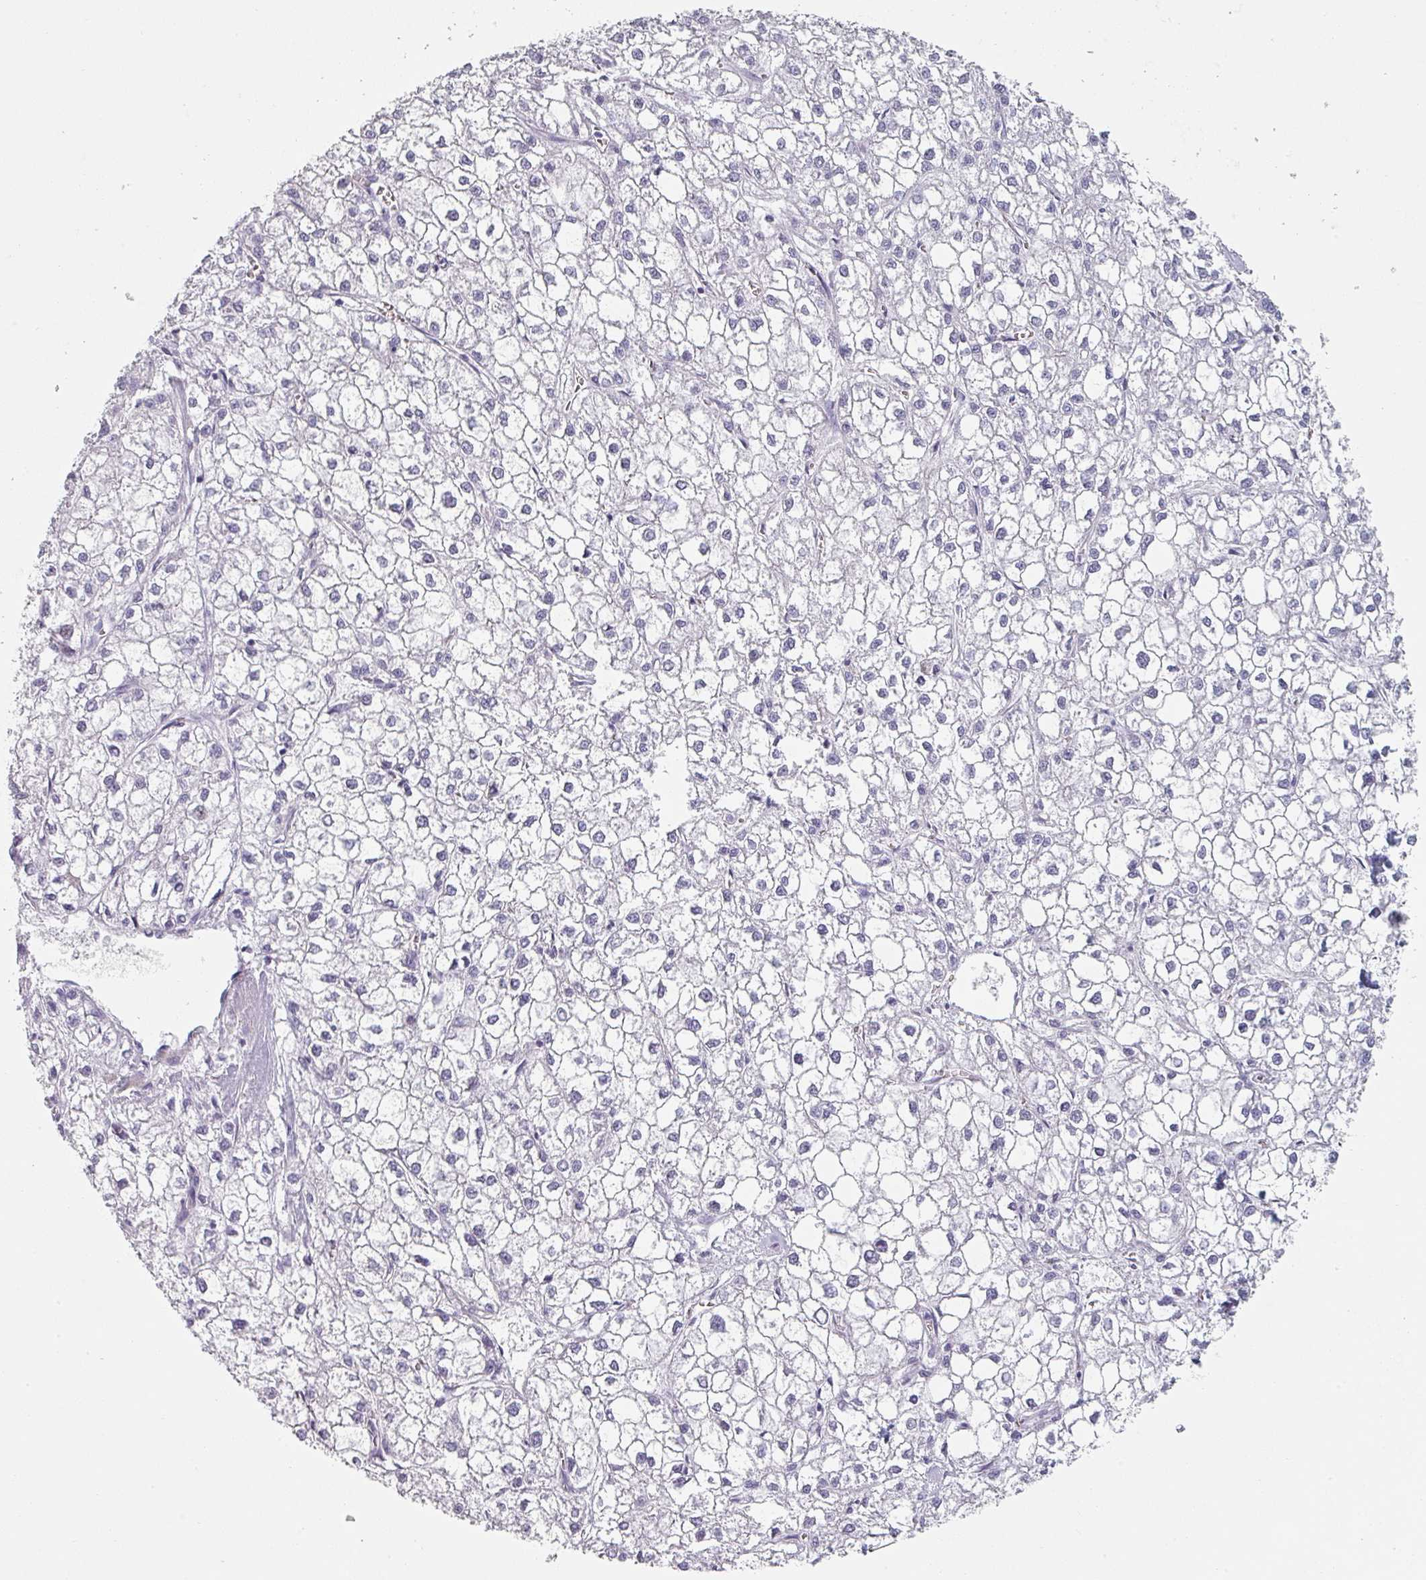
{"staining": {"intensity": "negative", "quantity": "none", "location": "none"}, "tissue": "liver cancer", "cell_type": "Tumor cells", "image_type": "cancer", "snomed": [{"axis": "morphology", "description": "Carcinoma, Hepatocellular, NOS"}, {"axis": "topography", "description": "Liver"}], "caption": "Immunohistochemistry (IHC) image of human hepatocellular carcinoma (liver) stained for a protein (brown), which exhibits no staining in tumor cells.", "gene": "SFTPA1", "patient": {"sex": "female", "age": 43}}